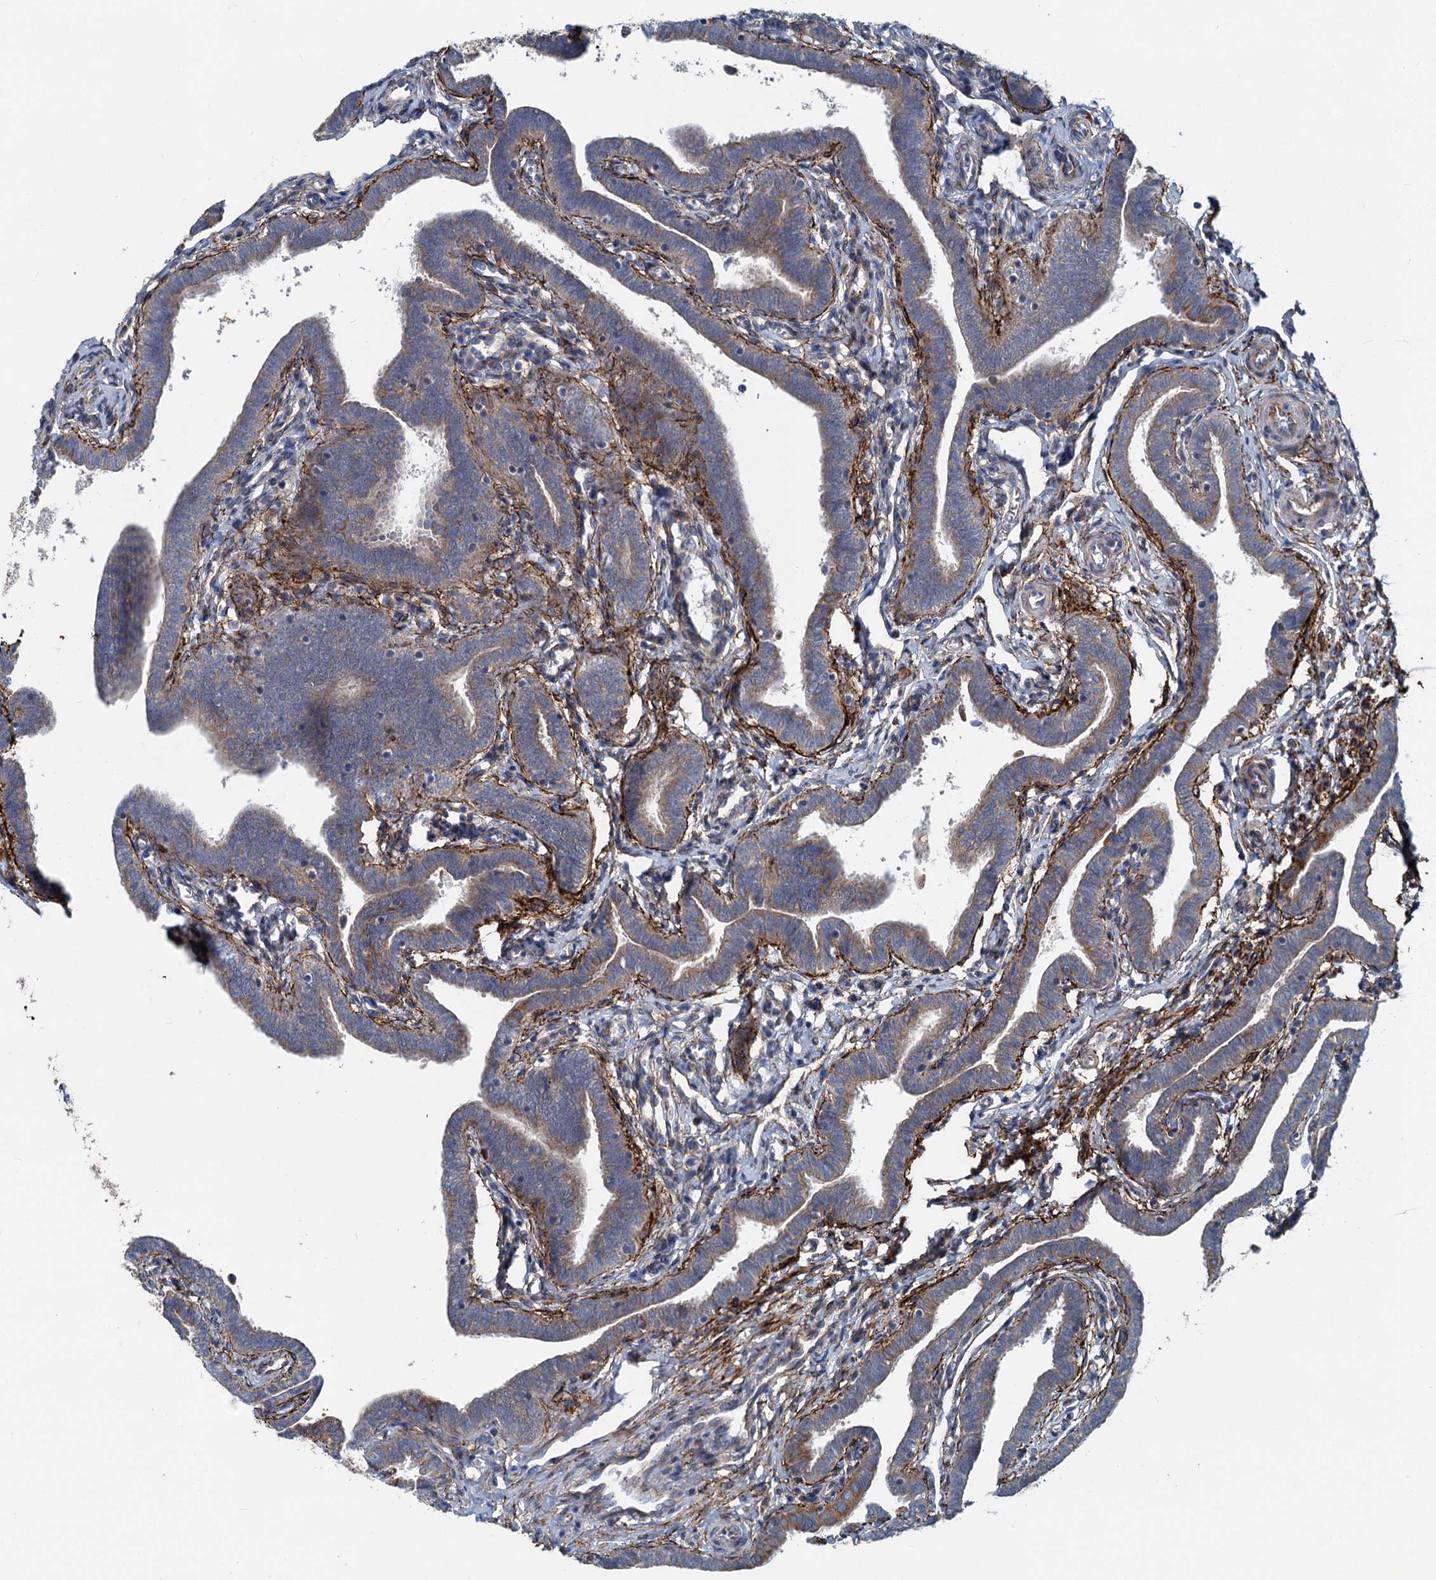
{"staining": {"intensity": "moderate", "quantity": "25%-75%", "location": "cytoplasmic/membranous"}, "tissue": "fallopian tube", "cell_type": "Glandular cells", "image_type": "normal", "snomed": [{"axis": "morphology", "description": "Normal tissue, NOS"}, {"axis": "topography", "description": "Fallopian tube"}], "caption": "IHC photomicrograph of normal fallopian tube: human fallopian tube stained using immunohistochemistry (IHC) shows medium levels of moderate protein expression localized specifically in the cytoplasmic/membranous of glandular cells, appearing as a cytoplasmic/membranous brown color.", "gene": "ADCY2", "patient": {"sex": "female", "age": 36}}